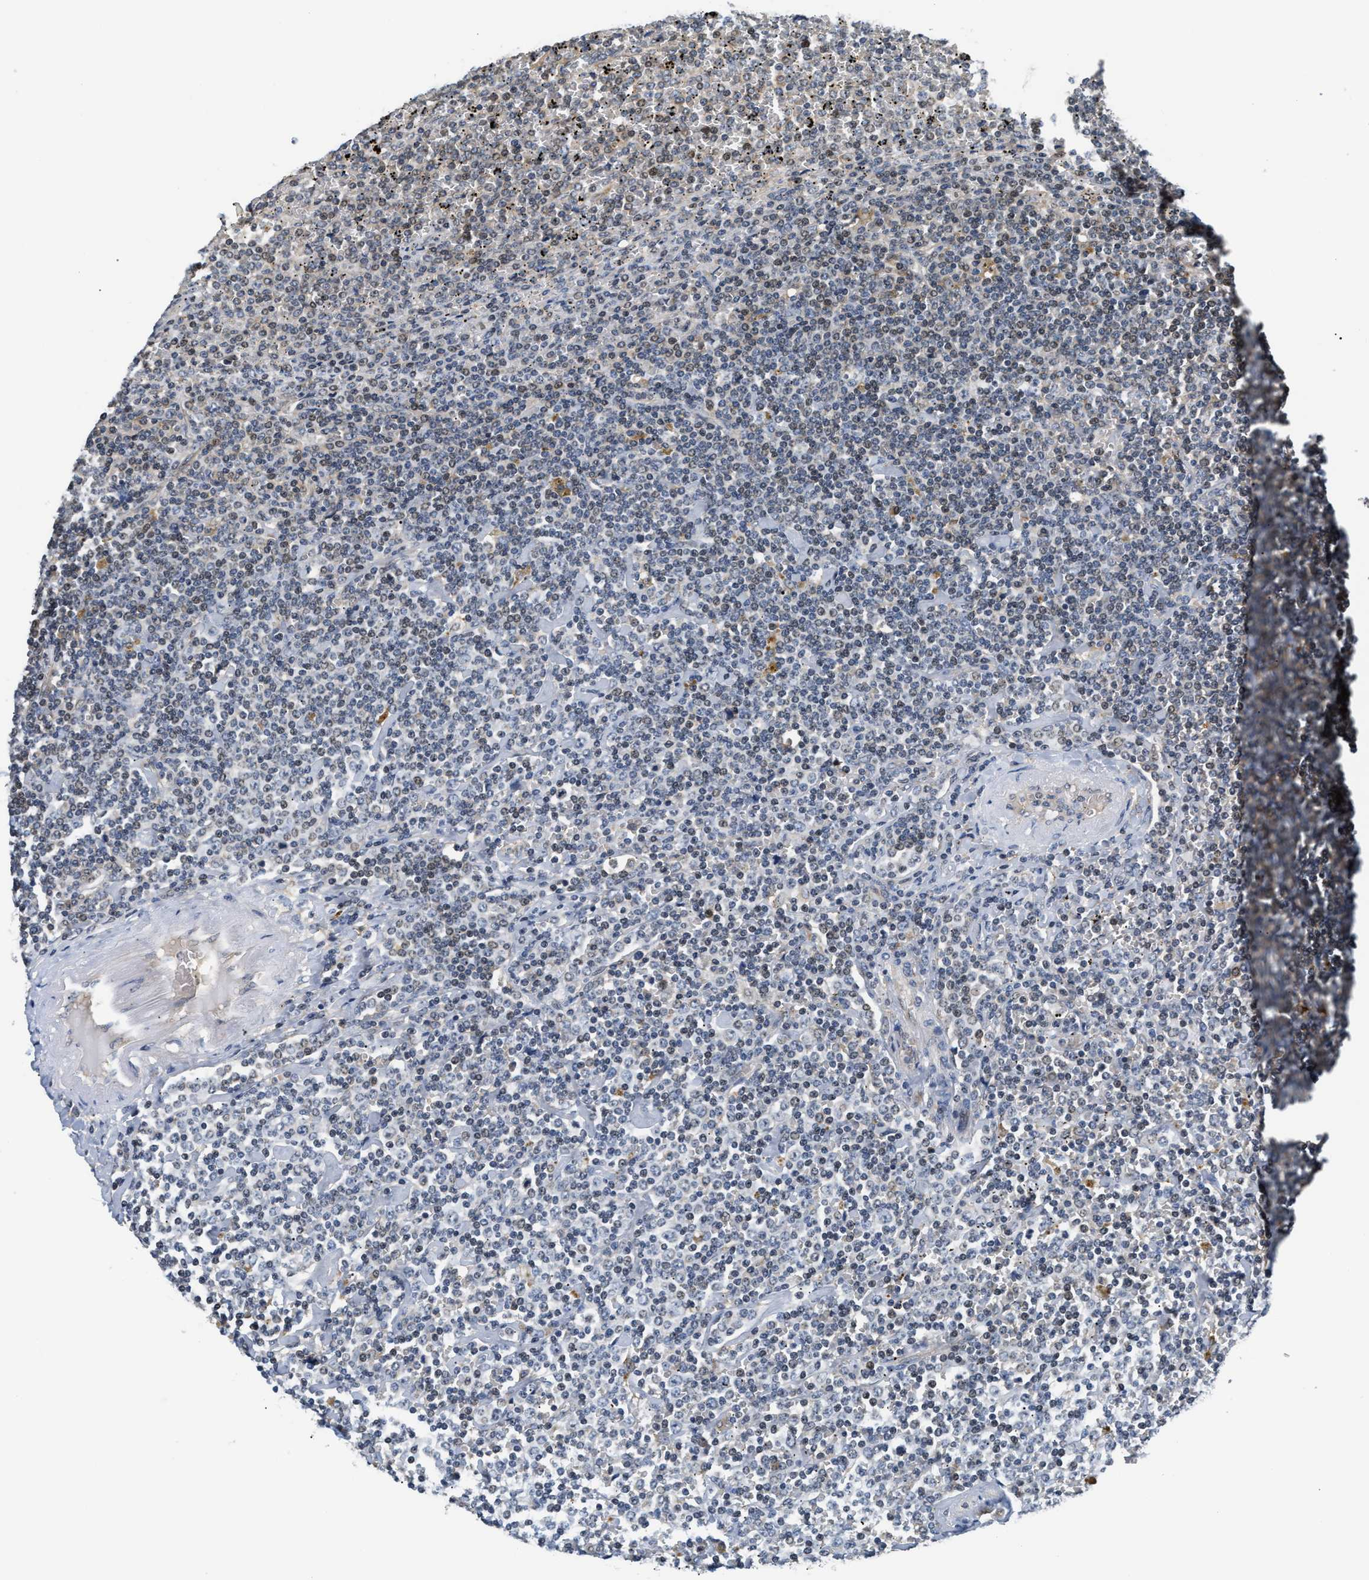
{"staining": {"intensity": "negative", "quantity": "none", "location": "none"}, "tissue": "lymphoma", "cell_type": "Tumor cells", "image_type": "cancer", "snomed": [{"axis": "morphology", "description": "Malignant lymphoma, non-Hodgkin's type, Low grade"}, {"axis": "topography", "description": "Spleen"}], "caption": "This is an IHC micrograph of human low-grade malignant lymphoma, non-Hodgkin's type. There is no expression in tumor cells.", "gene": "TNIP2", "patient": {"sex": "female", "age": 19}}